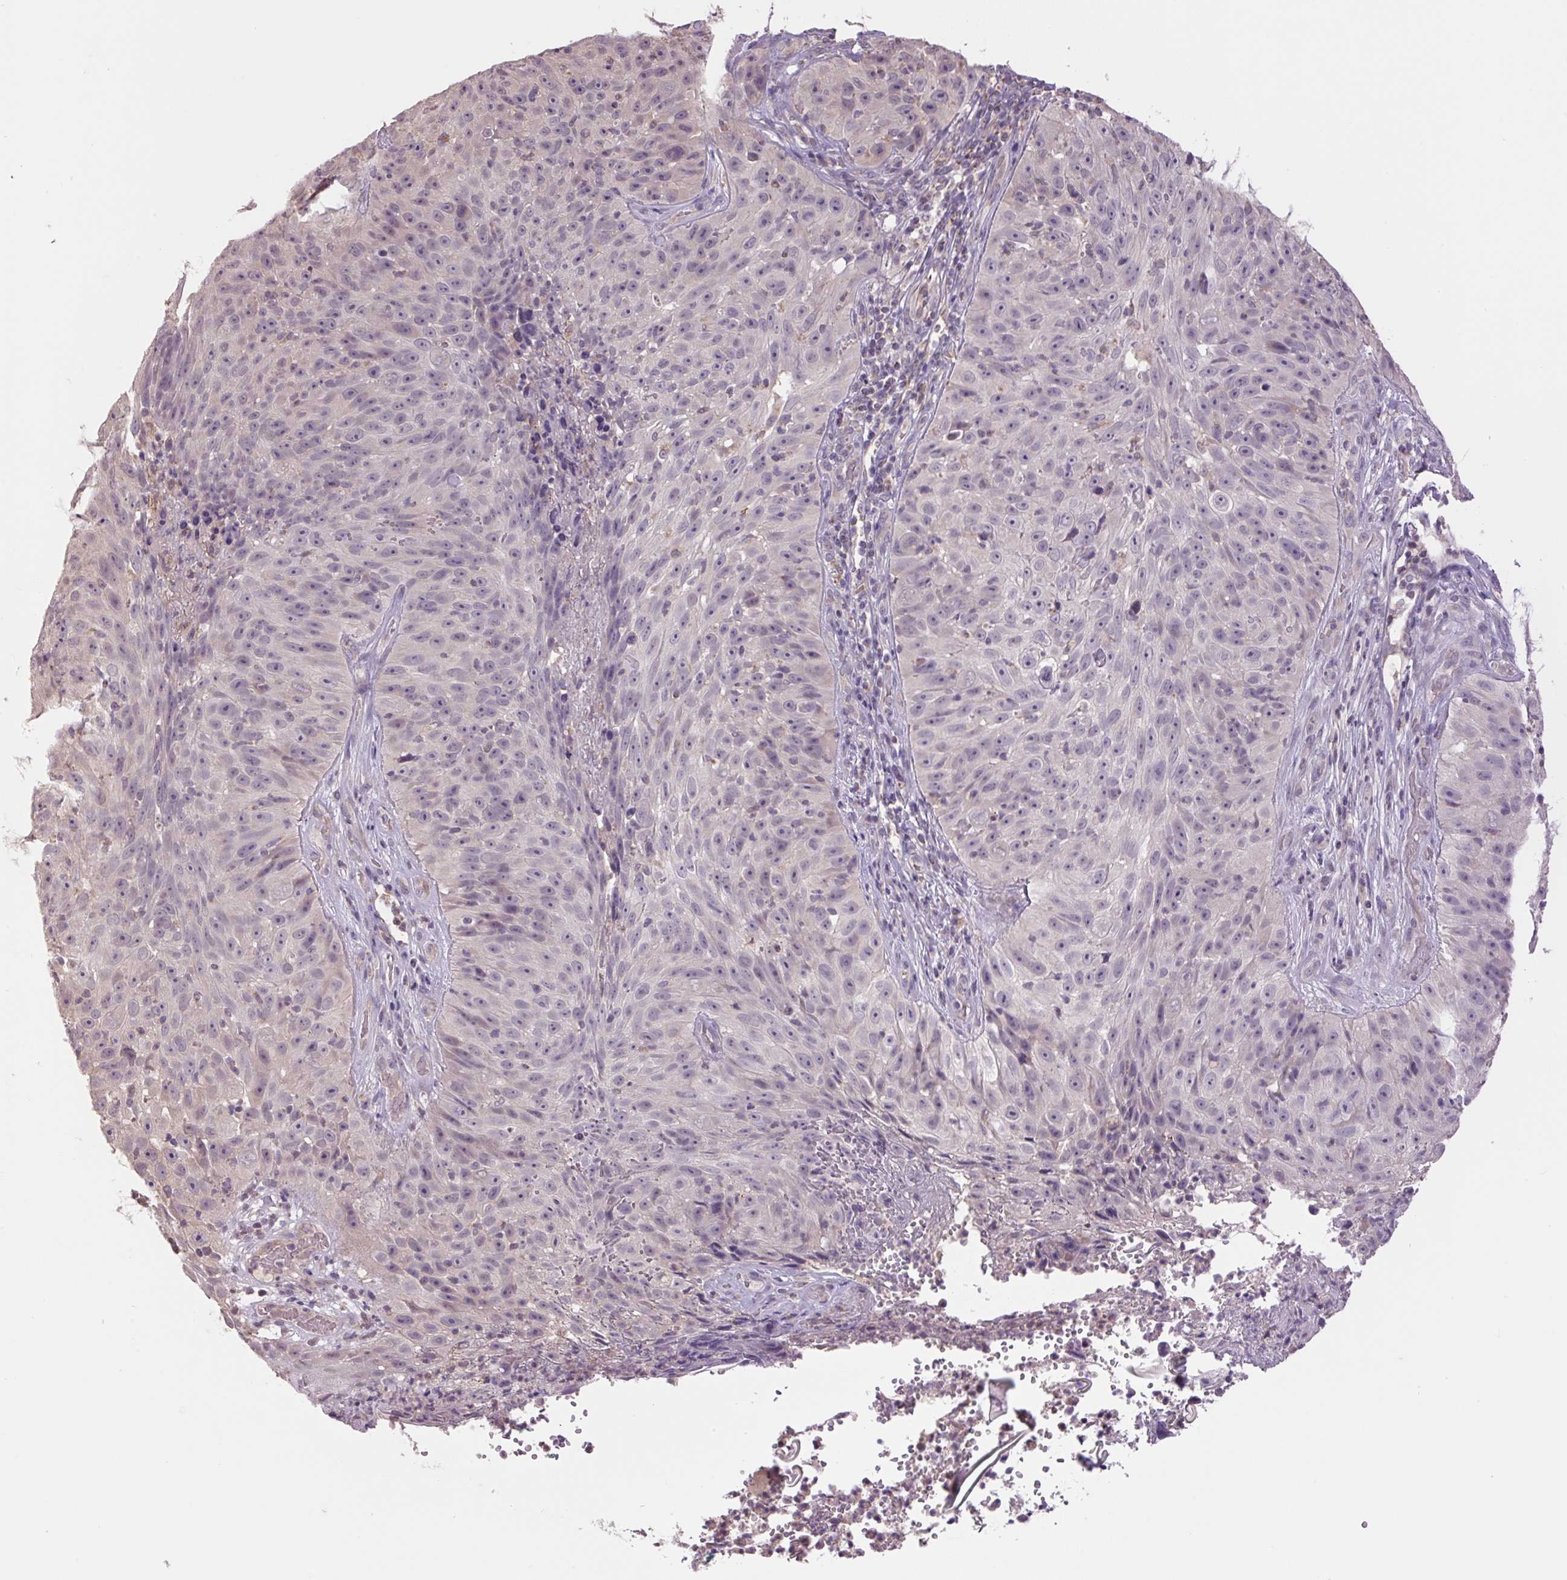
{"staining": {"intensity": "negative", "quantity": "none", "location": "none"}, "tissue": "skin cancer", "cell_type": "Tumor cells", "image_type": "cancer", "snomed": [{"axis": "morphology", "description": "Squamous cell carcinoma, NOS"}, {"axis": "topography", "description": "Skin"}], "caption": "High magnification brightfield microscopy of skin cancer (squamous cell carcinoma) stained with DAB (brown) and counterstained with hematoxylin (blue): tumor cells show no significant positivity.", "gene": "SGF29", "patient": {"sex": "female", "age": 87}}